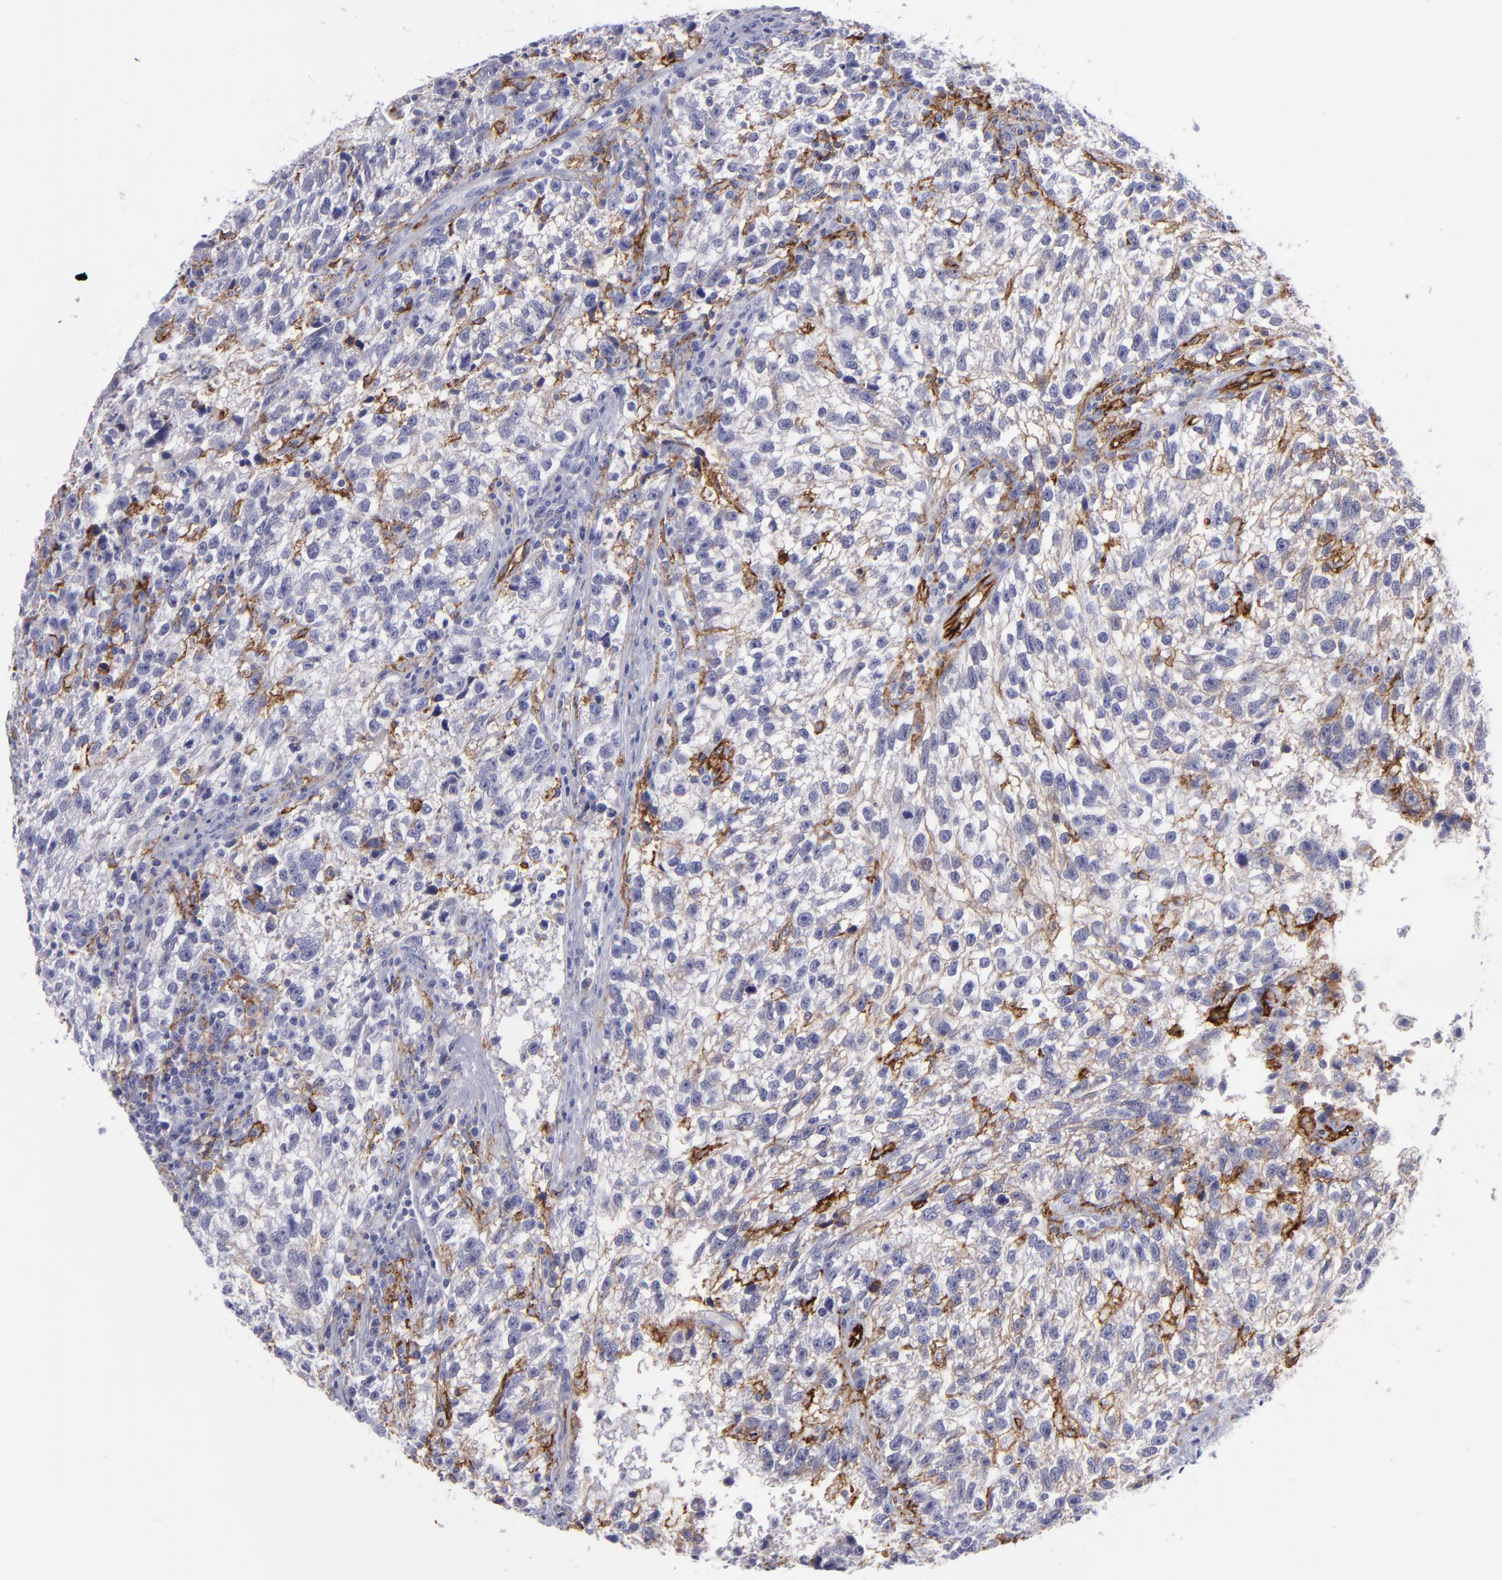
{"staining": {"intensity": "weak", "quantity": ">75%", "location": "cytoplasmic/membranous"}, "tissue": "testis cancer", "cell_type": "Tumor cells", "image_type": "cancer", "snomed": [{"axis": "morphology", "description": "Seminoma, NOS"}, {"axis": "topography", "description": "Testis"}], "caption": "Protein staining of testis seminoma tissue exhibits weak cytoplasmic/membranous expression in approximately >75% of tumor cells.", "gene": "ACE", "patient": {"sex": "male", "age": 38}}